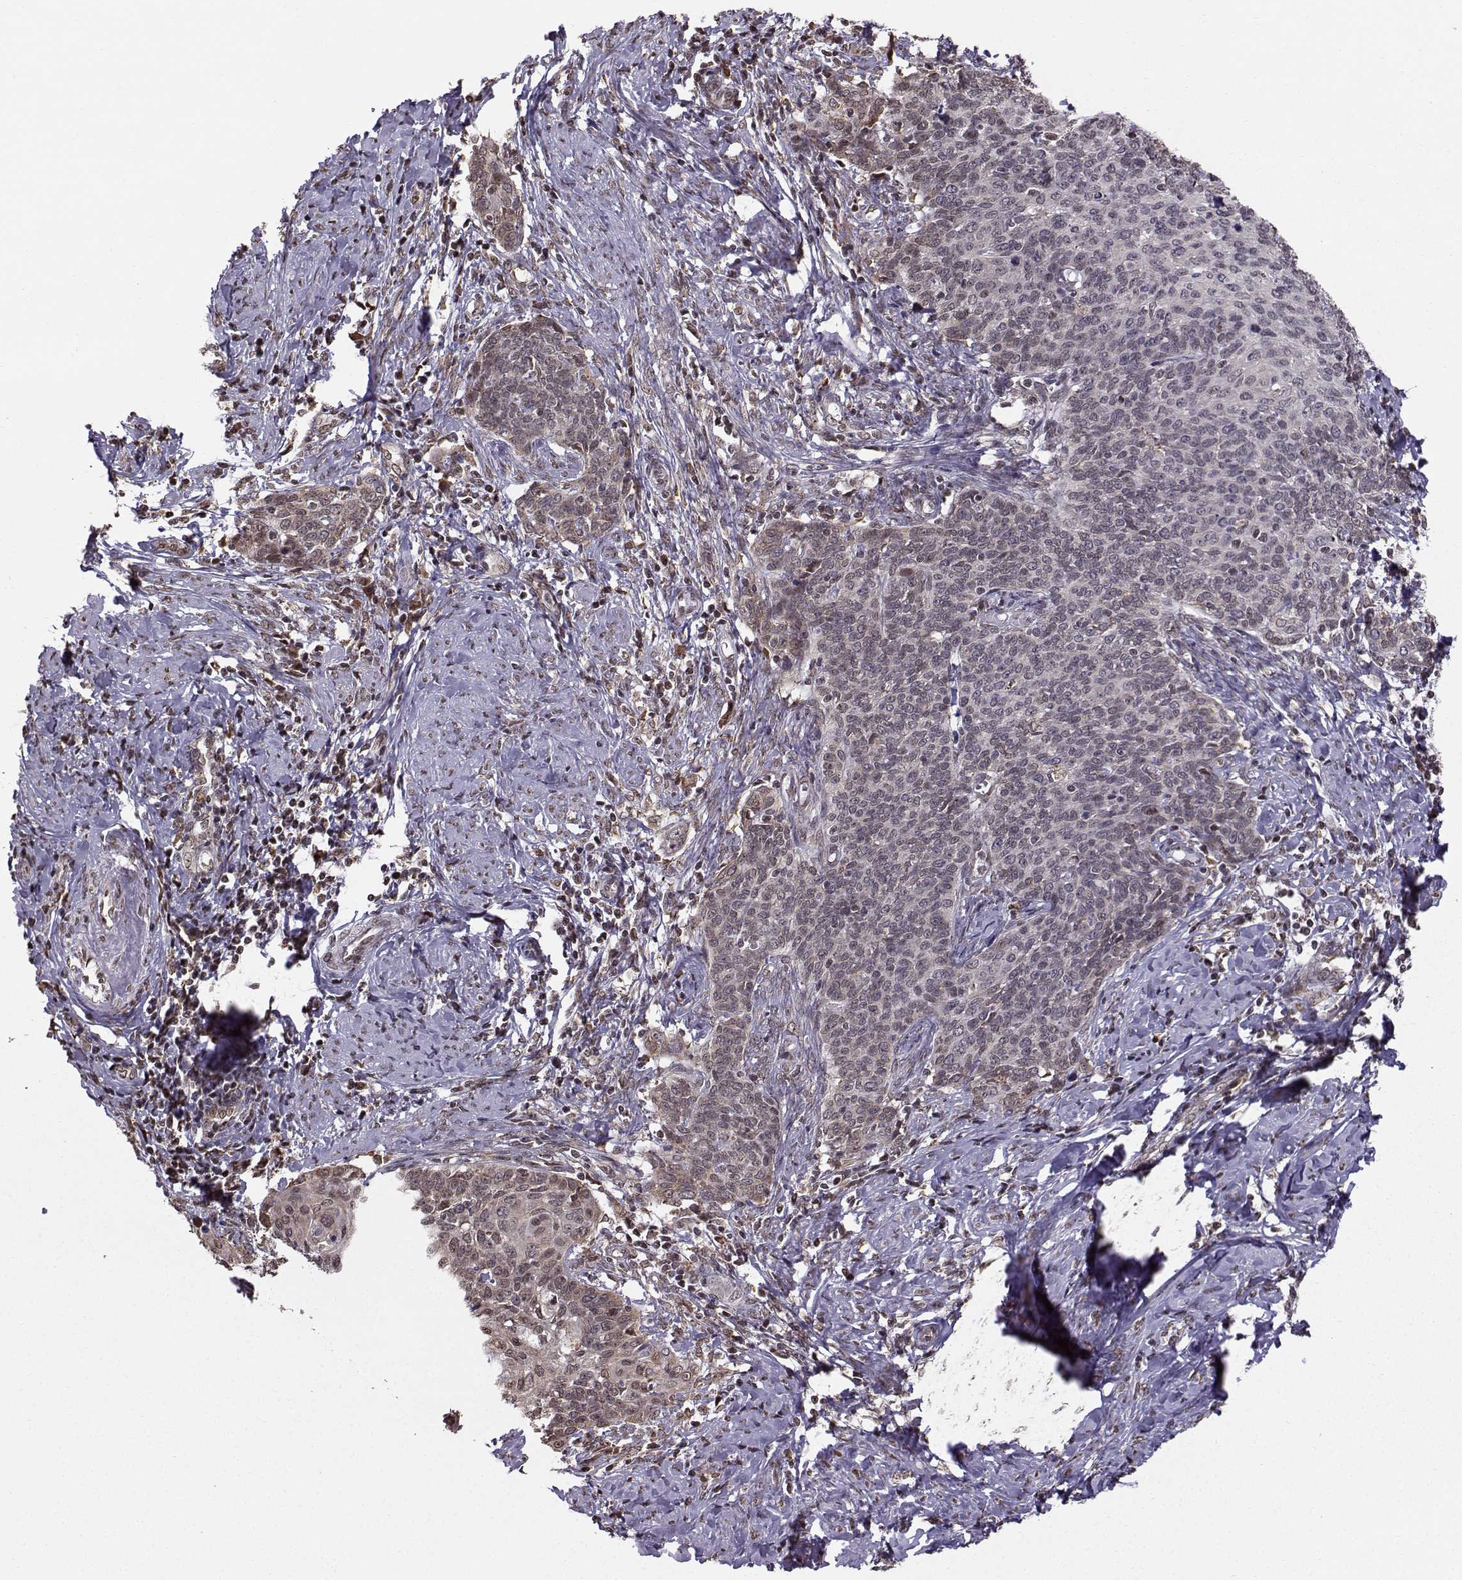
{"staining": {"intensity": "negative", "quantity": "none", "location": "none"}, "tissue": "cervical cancer", "cell_type": "Tumor cells", "image_type": "cancer", "snomed": [{"axis": "morphology", "description": "Normal tissue, NOS"}, {"axis": "morphology", "description": "Squamous cell carcinoma, NOS"}, {"axis": "topography", "description": "Cervix"}], "caption": "The micrograph exhibits no significant expression in tumor cells of squamous cell carcinoma (cervical). (DAB immunohistochemistry (IHC) visualized using brightfield microscopy, high magnification).", "gene": "EZH1", "patient": {"sex": "female", "age": 39}}